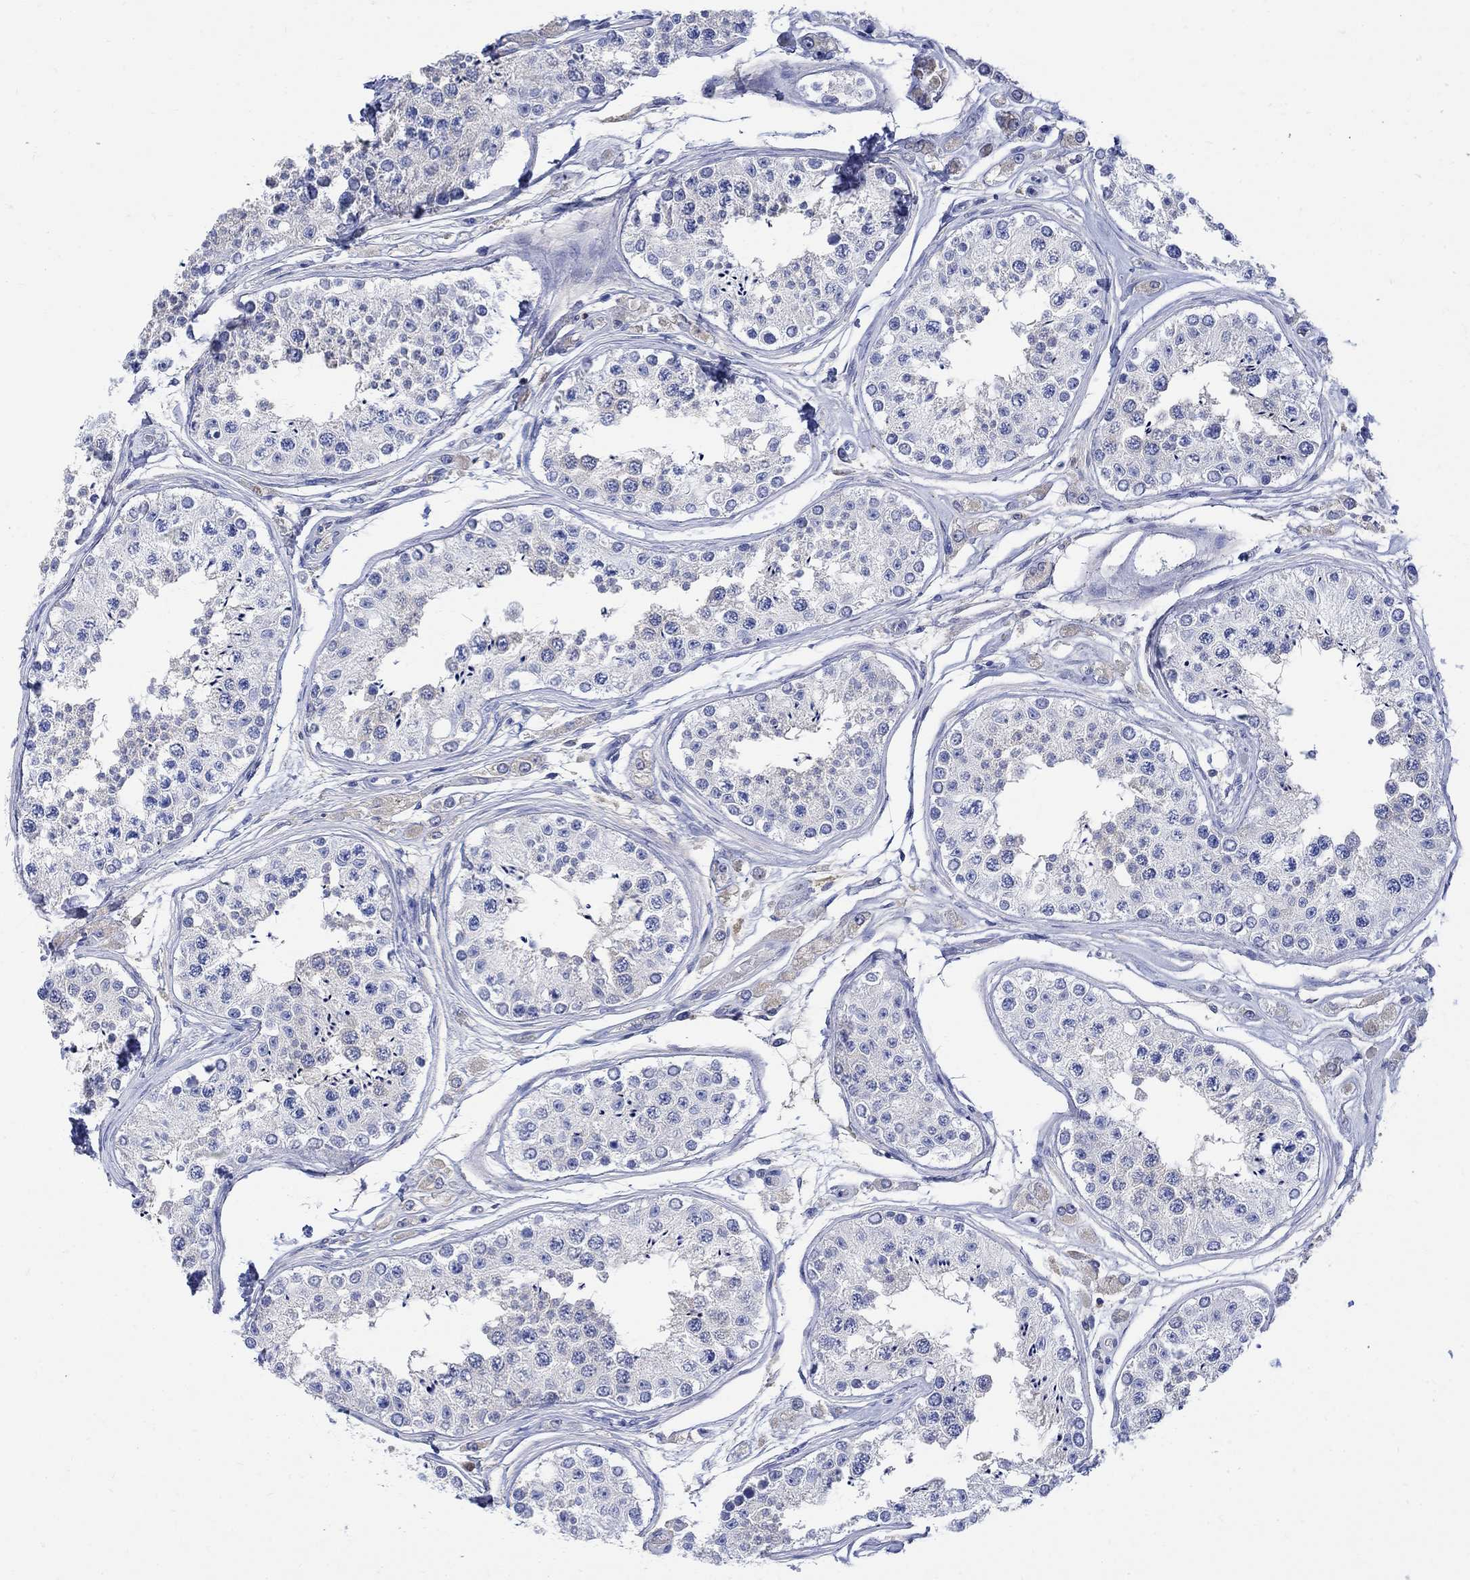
{"staining": {"intensity": "weak", "quantity": "<25%", "location": "cytoplasmic/membranous"}, "tissue": "testis", "cell_type": "Cells in seminiferous ducts", "image_type": "normal", "snomed": [{"axis": "morphology", "description": "Normal tissue, NOS"}, {"axis": "topography", "description": "Testis"}], "caption": "This is an immunohistochemistry image of normal testis. There is no expression in cells in seminiferous ducts.", "gene": "GCM1", "patient": {"sex": "male", "age": 25}}